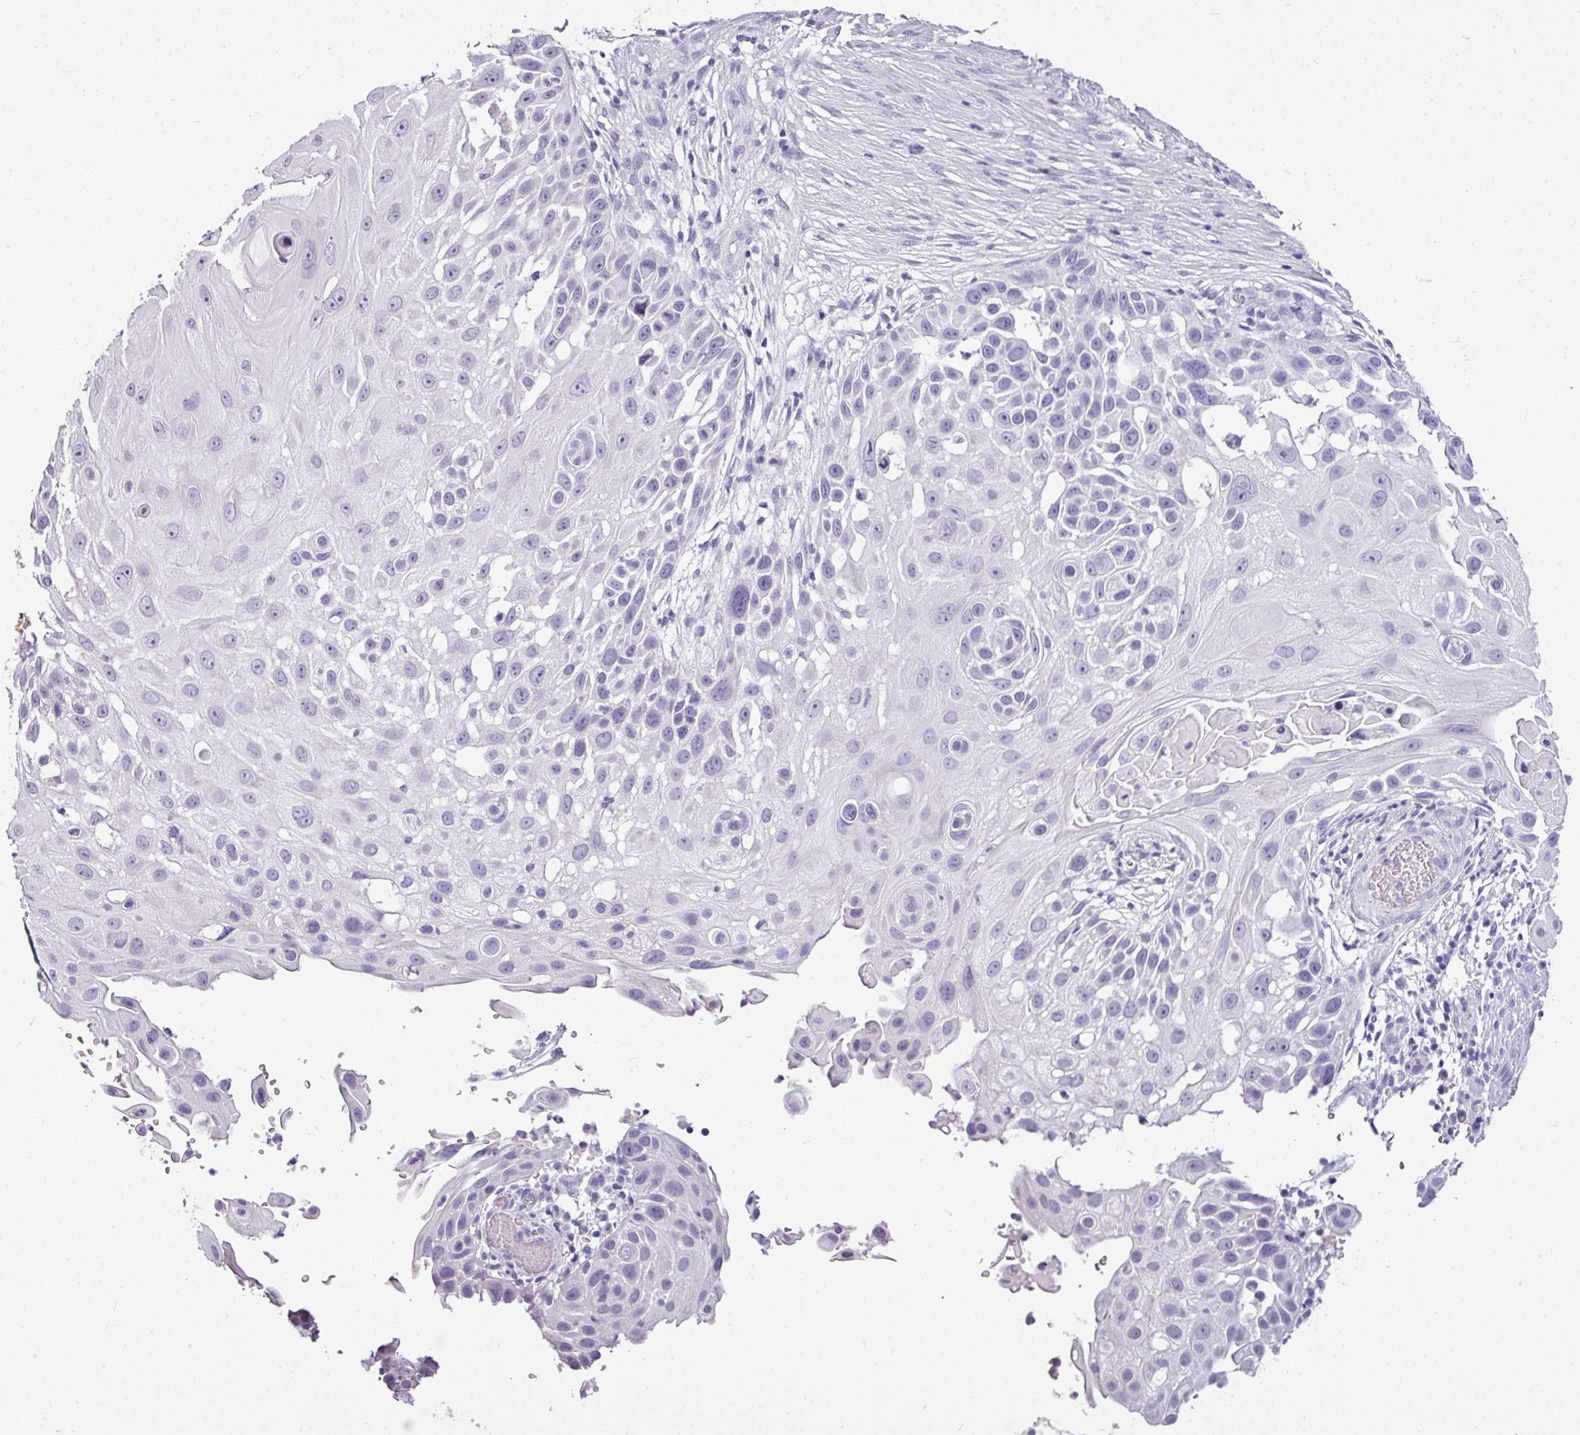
{"staining": {"intensity": "negative", "quantity": "none", "location": "none"}, "tissue": "skin cancer", "cell_type": "Tumor cells", "image_type": "cancer", "snomed": [{"axis": "morphology", "description": "Squamous cell carcinoma, NOS"}, {"axis": "topography", "description": "Skin"}], "caption": "The image shows no significant expression in tumor cells of skin cancer. The staining is performed using DAB brown chromogen with nuclei counter-stained in using hematoxylin.", "gene": "TMEM91", "patient": {"sex": "female", "age": 44}}